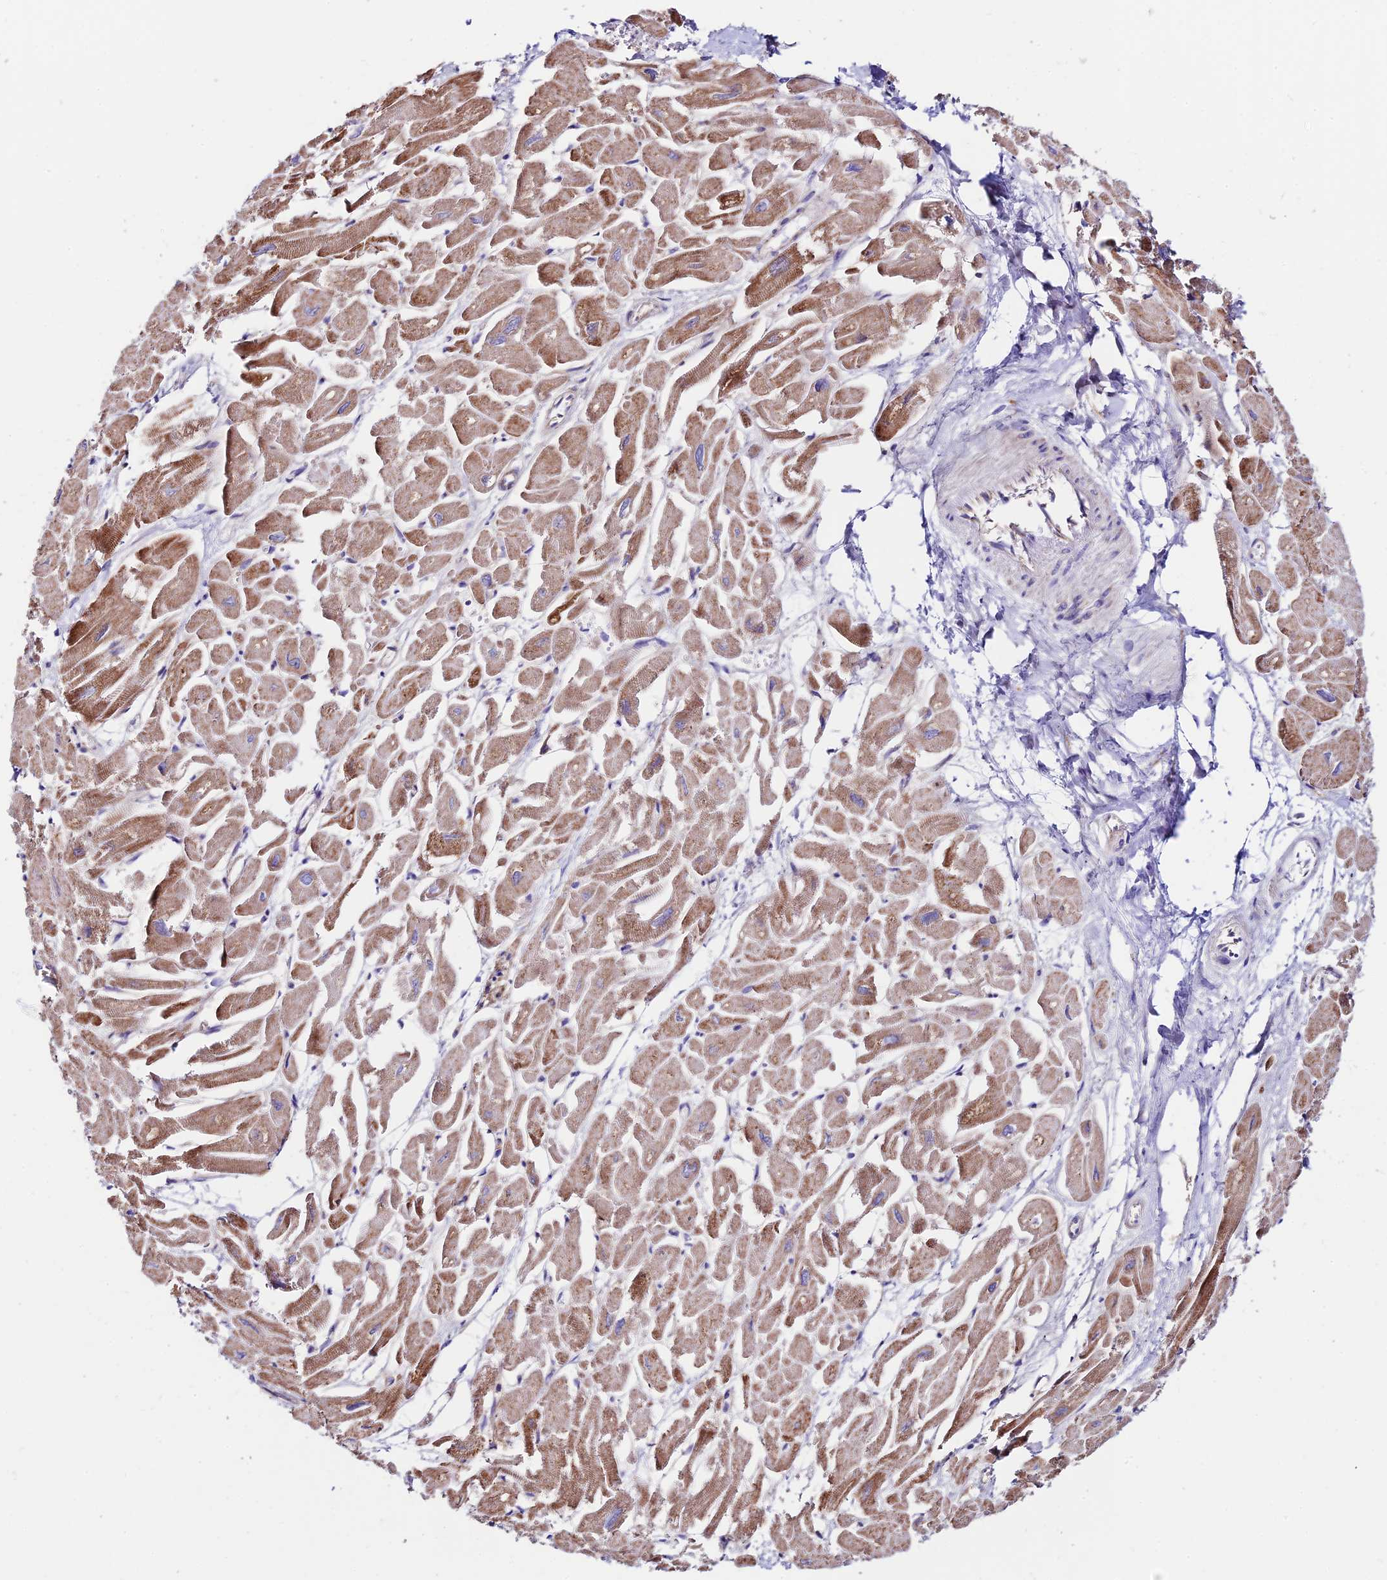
{"staining": {"intensity": "strong", "quantity": "25%-75%", "location": "cytoplasmic/membranous"}, "tissue": "heart muscle", "cell_type": "Cardiomyocytes", "image_type": "normal", "snomed": [{"axis": "morphology", "description": "Normal tissue, NOS"}, {"axis": "topography", "description": "Heart"}], "caption": "Unremarkable heart muscle shows strong cytoplasmic/membranous staining in about 25%-75% of cardiomyocytes The staining was performed using DAB to visualize the protein expression in brown, while the nuclei were stained in blue with hematoxylin (Magnification: 20x)..", "gene": "VPS13C", "patient": {"sex": "male", "age": 54}}